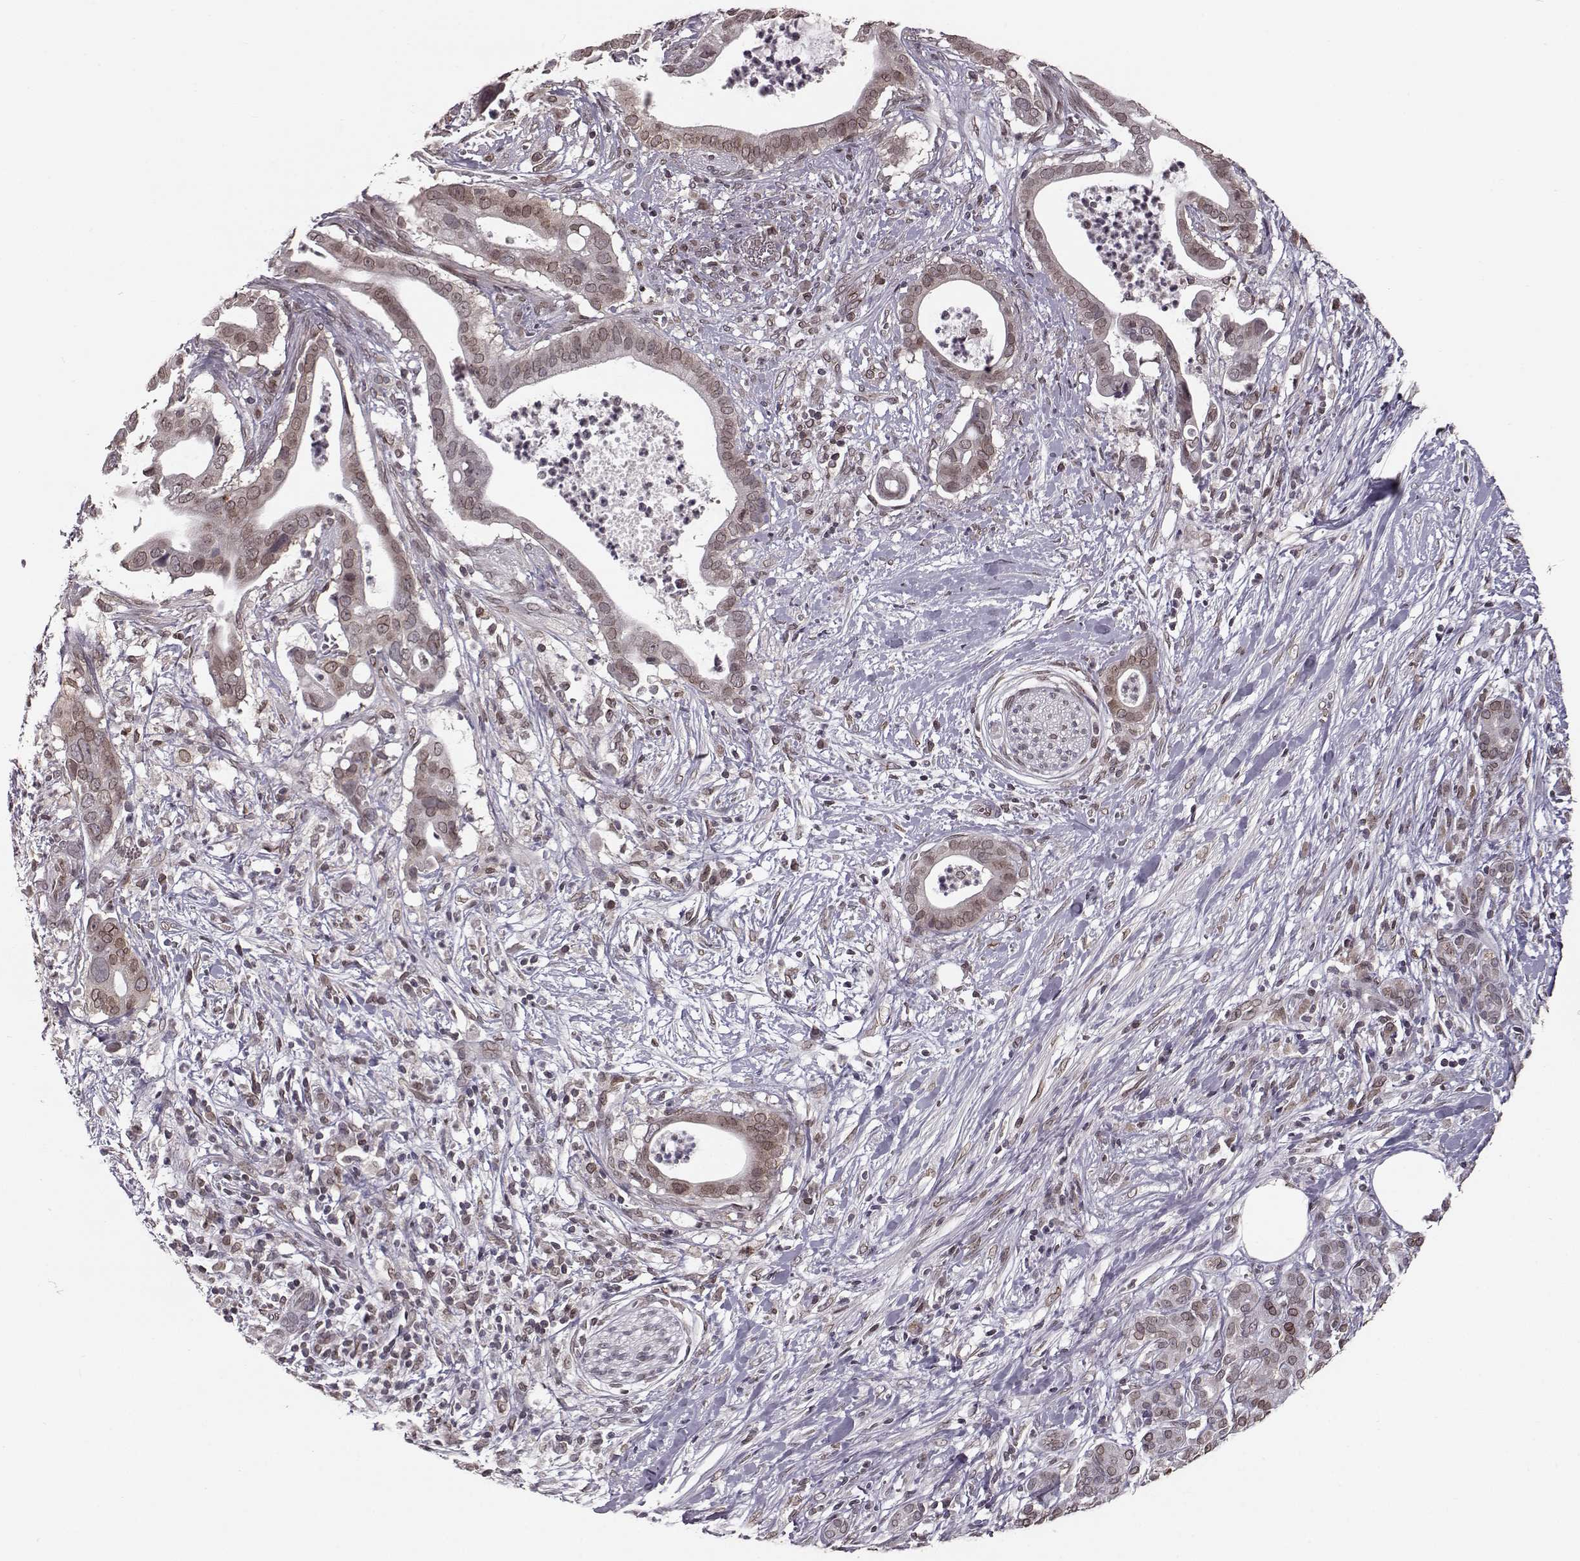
{"staining": {"intensity": "weak", "quantity": ">75%", "location": "cytoplasmic/membranous,nuclear"}, "tissue": "pancreatic cancer", "cell_type": "Tumor cells", "image_type": "cancer", "snomed": [{"axis": "morphology", "description": "Adenocarcinoma, NOS"}, {"axis": "topography", "description": "Pancreas"}], "caption": "The histopathology image demonstrates staining of adenocarcinoma (pancreatic), revealing weak cytoplasmic/membranous and nuclear protein positivity (brown color) within tumor cells.", "gene": "NUP37", "patient": {"sex": "male", "age": 61}}